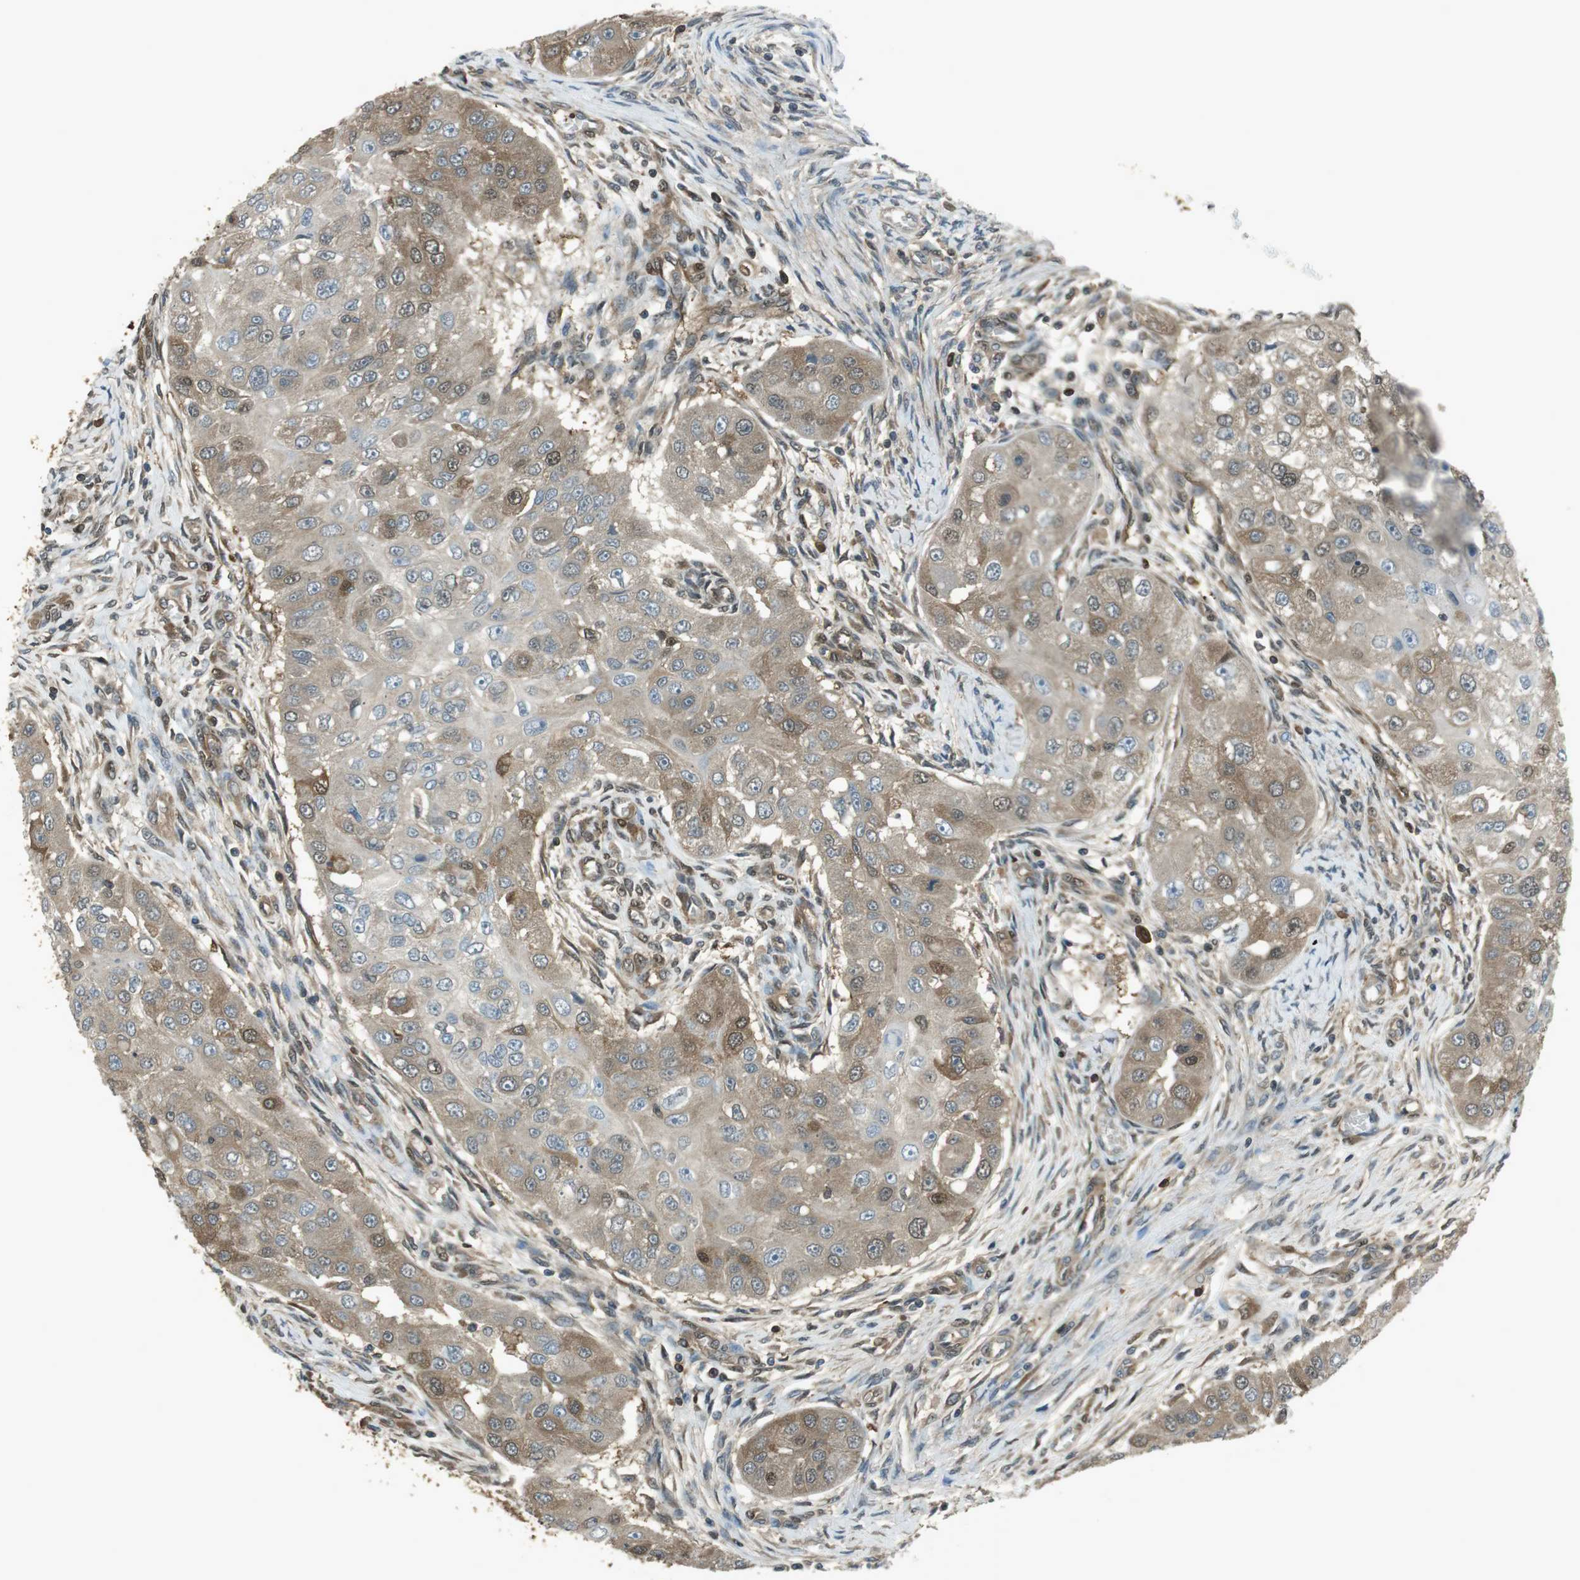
{"staining": {"intensity": "moderate", "quantity": ">75%", "location": "cytoplasmic/membranous,nuclear"}, "tissue": "head and neck cancer", "cell_type": "Tumor cells", "image_type": "cancer", "snomed": [{"axis": "morphology", "description": "Normal tissue, NOS"}, {"axis": "morphology", "description": "Squamous cell carcinoma, NOS"}, {"axis": "topography", "description": "Skeletal muscle"}, {"axis": "topography", "description": "Head-Neck"}], "caption": "Immunohistochemistry (IHC) staining of squamous cell carcinoma (head and neck), which displays medium levels of moderate cytoplasmic/membranous and nuclear positivity in approximately >75% of tumor cells indicating moderate cytoplasmic/membranous and nuclear protein expression. The staining was performed using DAB (3,3'-diaminobenzidine) (brown) for protein detection and nuclei were counterstained in hematoxylin (blue).", "gene": "TWSG1", "patient": {"sex": "male", "age": 51}}